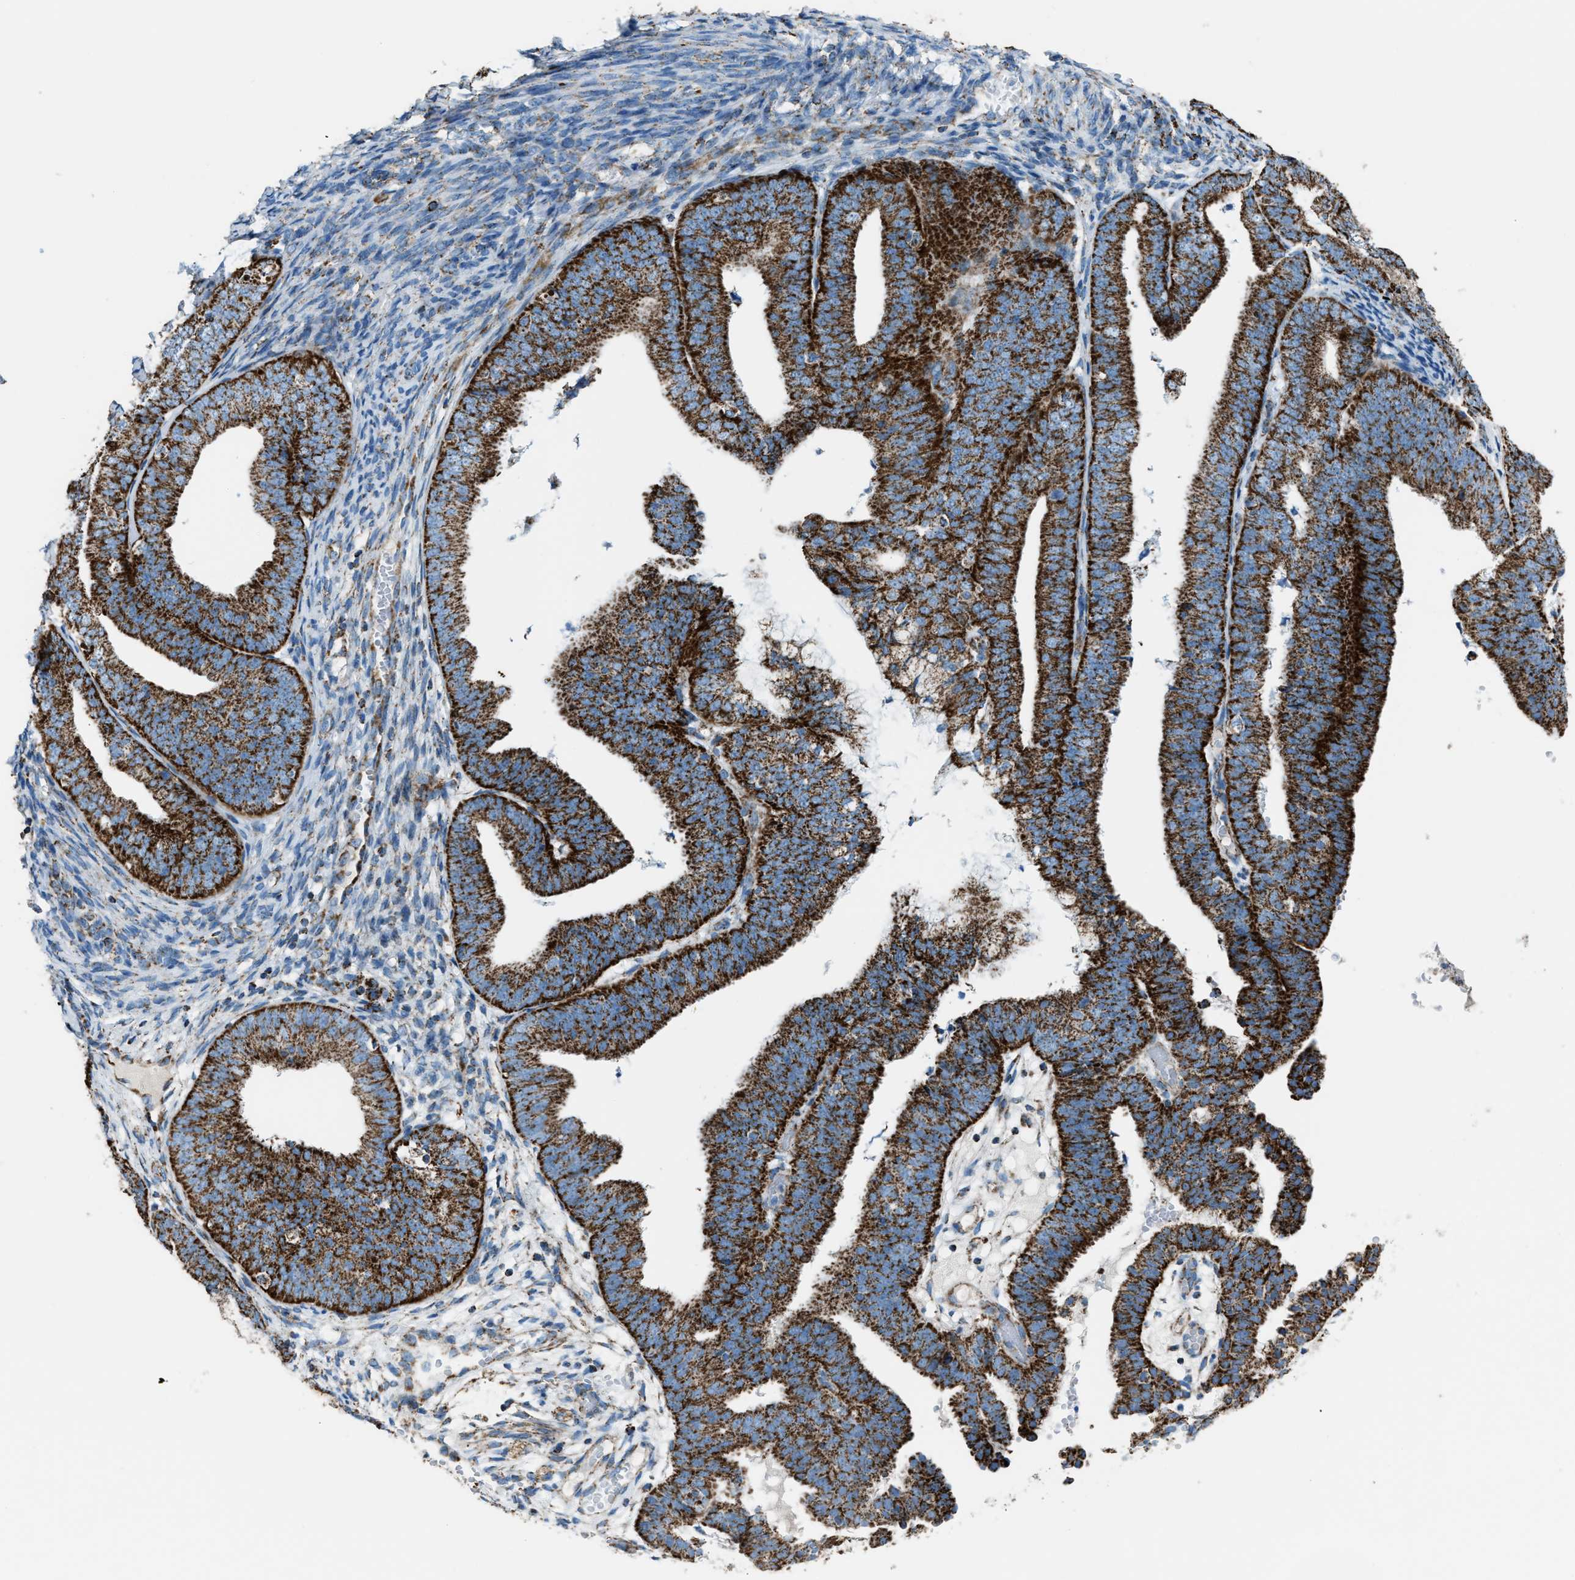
{"staining": {"intensity": "strong", "quantity": ">75%", "location": "cytoplasmic/membranous"}, "tissue": "endometrial cancer", "cell_type": "Tumor cells", "image_type": "cancer", "snomed": [{"axis": "morphology", "description": "Adenocarcinoma, NOS"}, {"axis": "topography", "description": "Endometrium"}], "caption": "This micrograph demonstrates immunohistochemistry staining of human endometrial cancer (adenocarcinoma), with high strong cytoplasmic/membranous staining in approximately >75% of tumor cells.", "gene": "MDH2", "patient": {"sex": "female", "age": 63}}